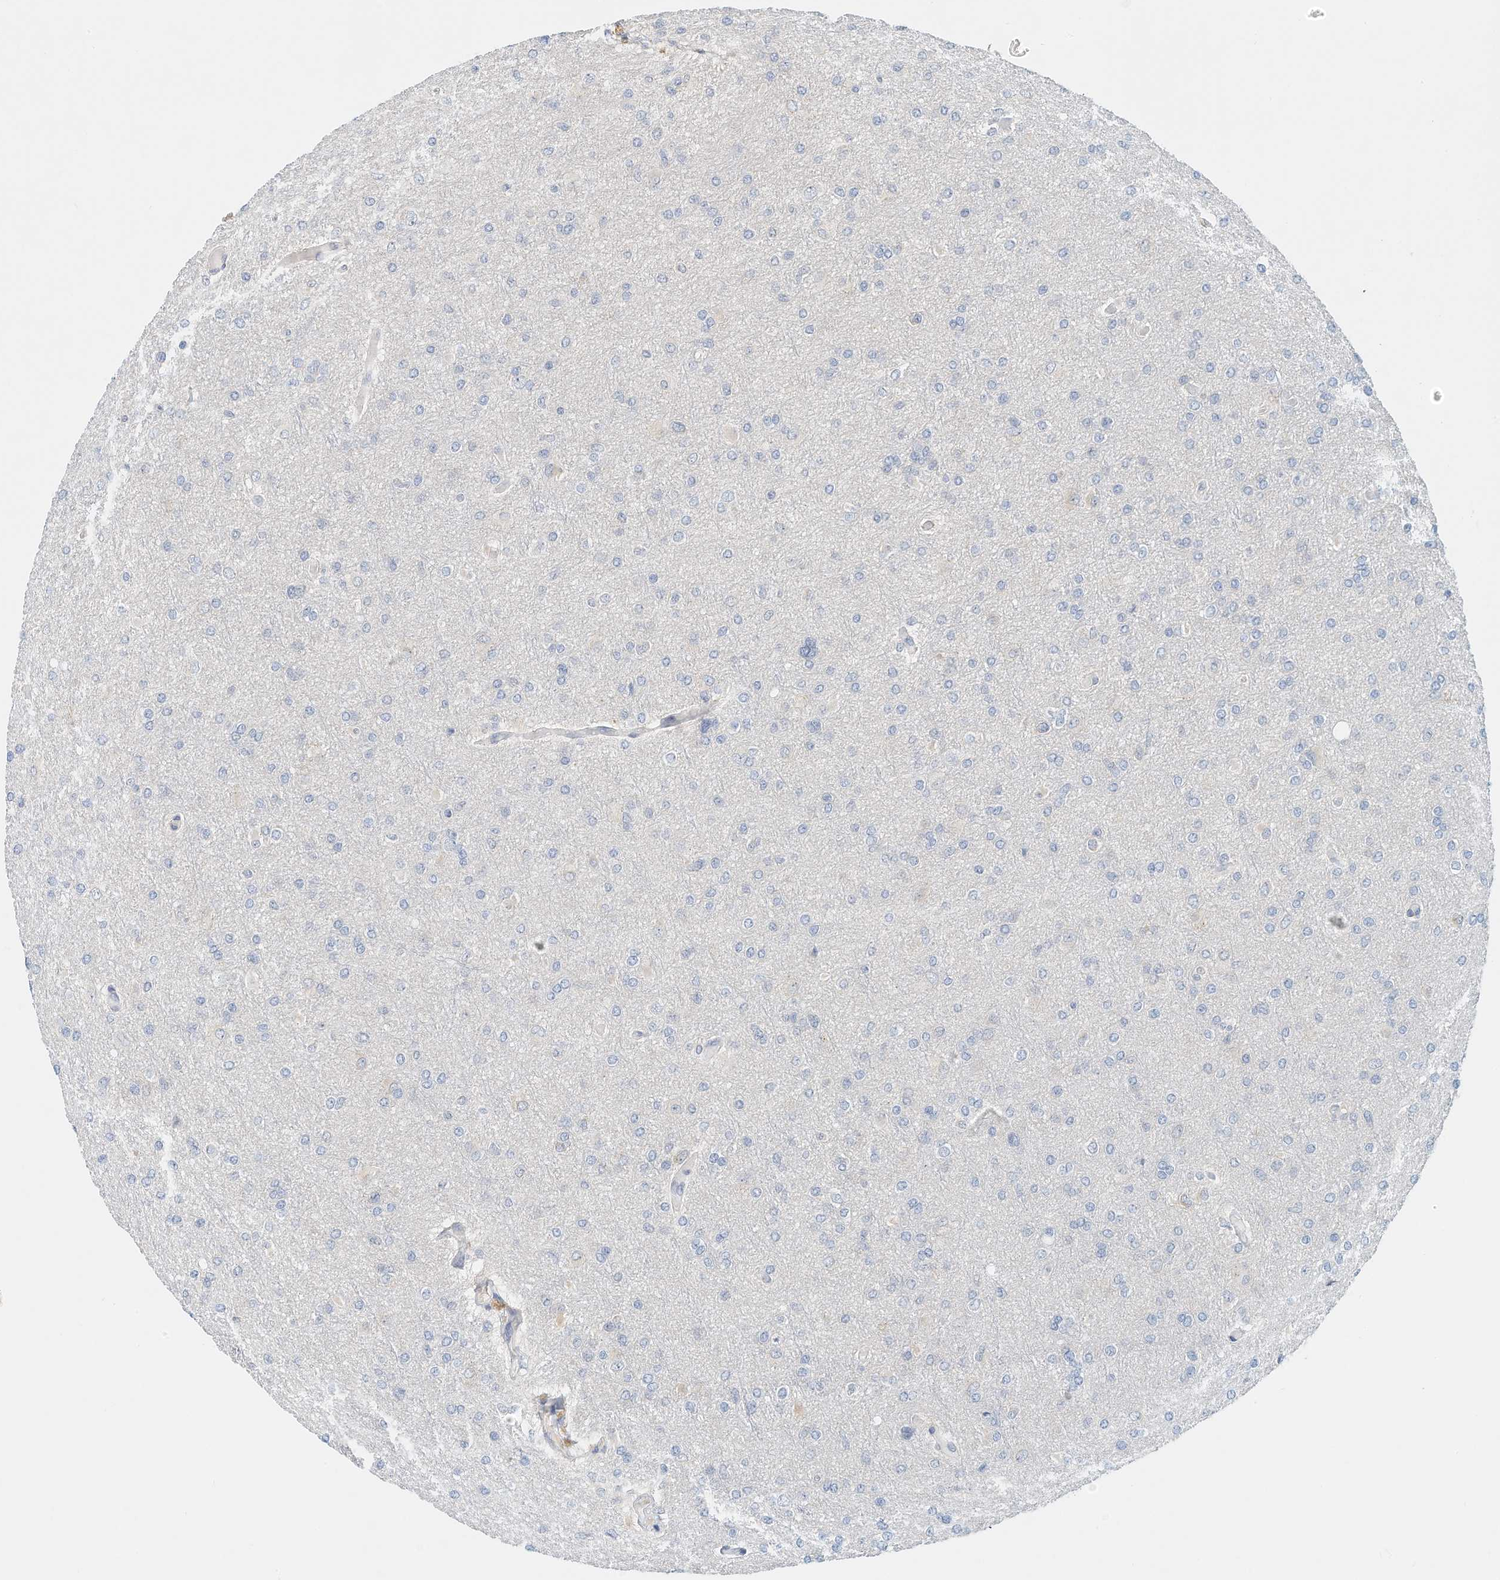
{"staining": {"intensity": "negative", "quantity": "none", "location": "none"}, "tissue": "glioma", "cell_type": "Tumor cells", "image_type": "cancer", "snomed": [{"axis": "morphology", "description": "Glioma, malignant, High grade"}, {"axis": "topography", "description": "Cerebral cortex"}], "caption": "Photomicrograph shows no protein expression in tumor cells of glioma tissue.", "gene": "ARHGAP28", "patient": {"sex": "female", "age": 36}}